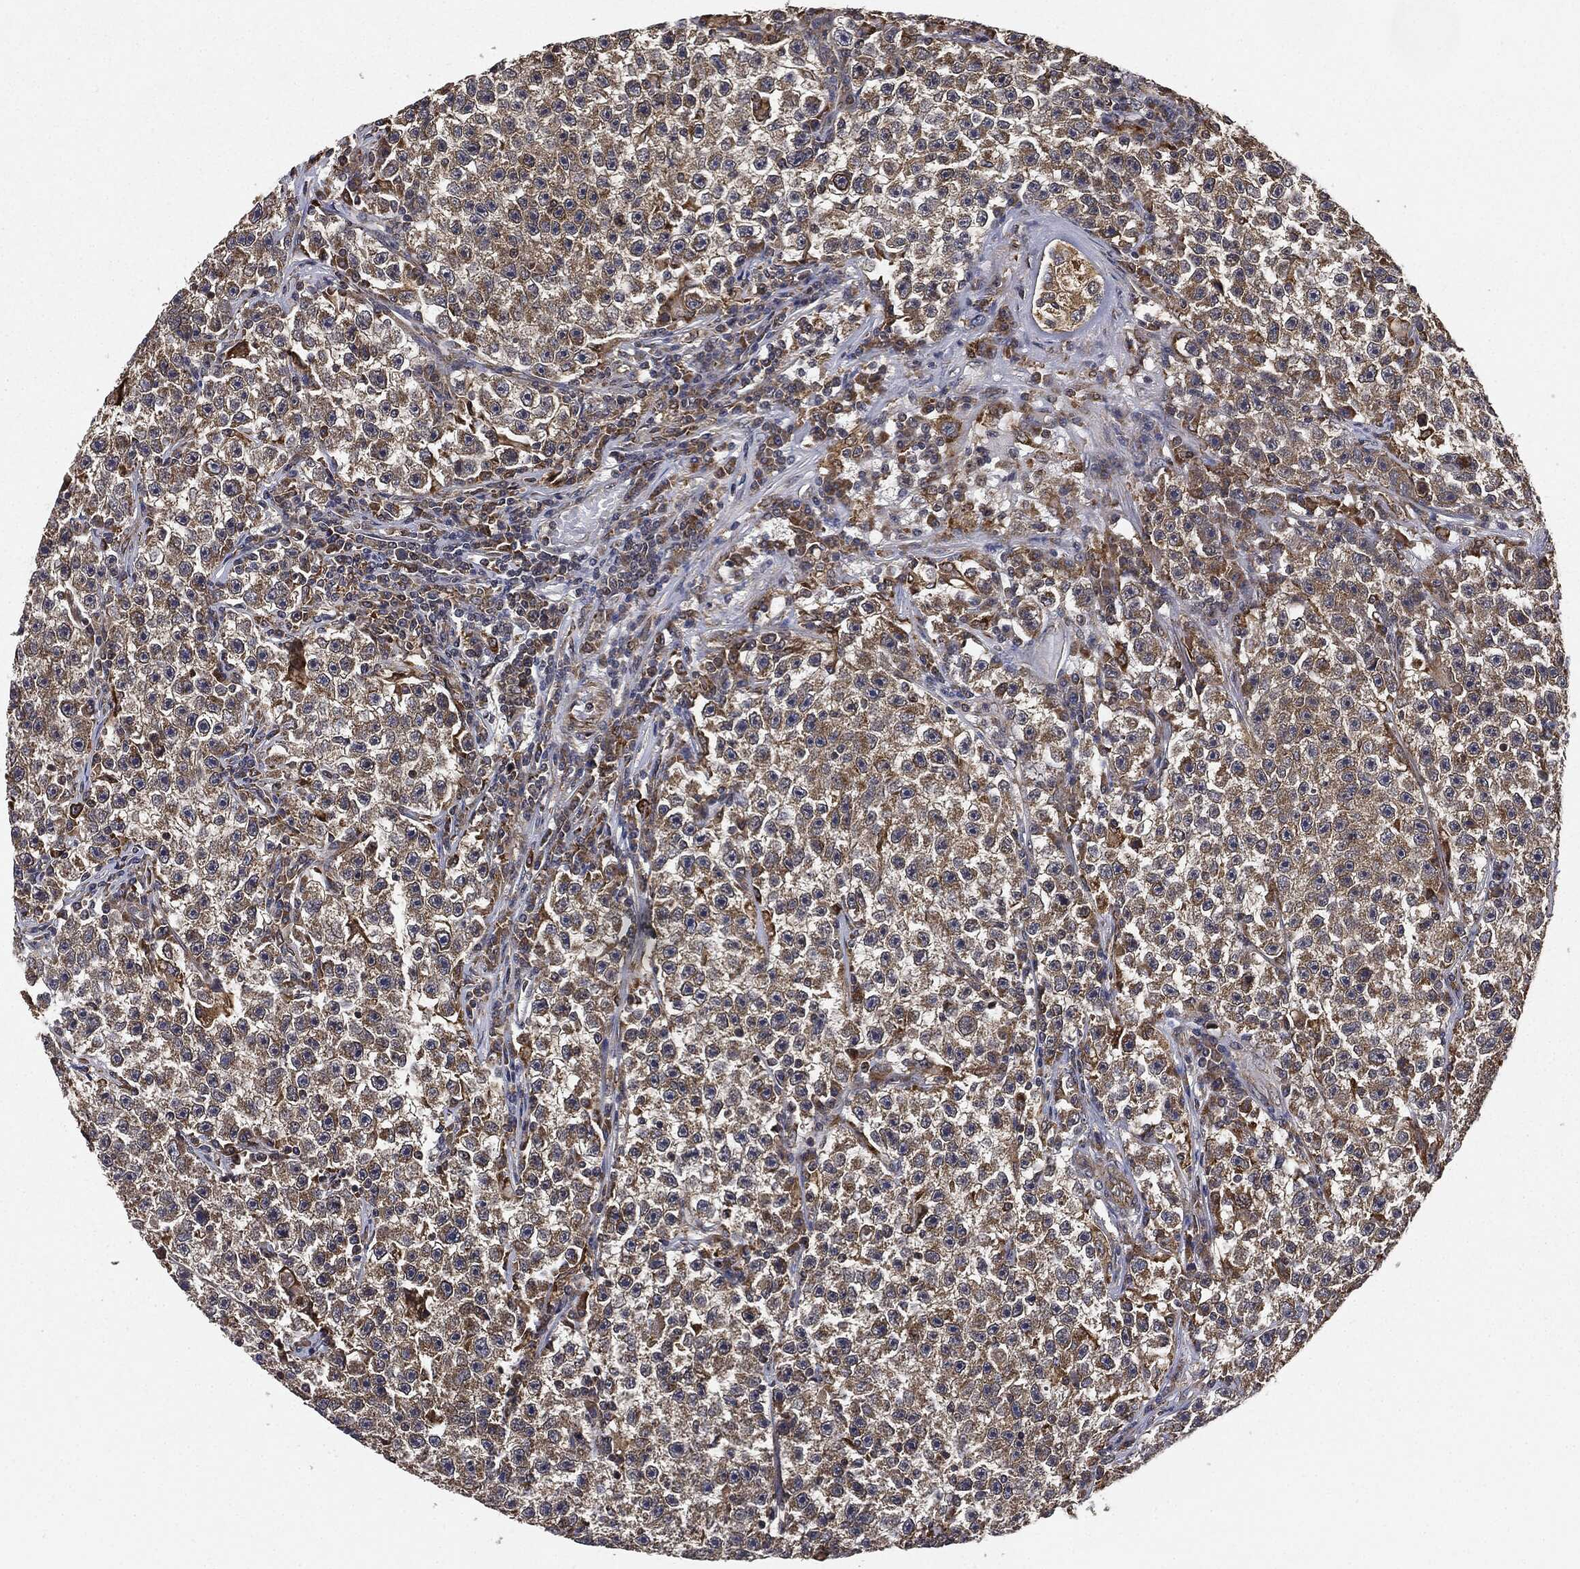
{"staining": {"intensity": "moderate", "quantity": "25%-75%", "location": "cytoplasmic/membranous"}, "tissue": "testis cancer", "cell_type": "Tumor cells", "image_type": "cancer", "snomed": [{"axis": "morphology", "description": "Seminoma, NOS"}, {"axis": "topography", "description": "Testis"}], "caption": "IHC of human testis cancer (seminoma) demonstrates medium levels of moderate cytoplasmic/membranous positivity in about 25%-75% of tumor cells. Nuclei are stained in blue.", "gene": "MIER2", "patient": {"sex": "male", "age": 22}}